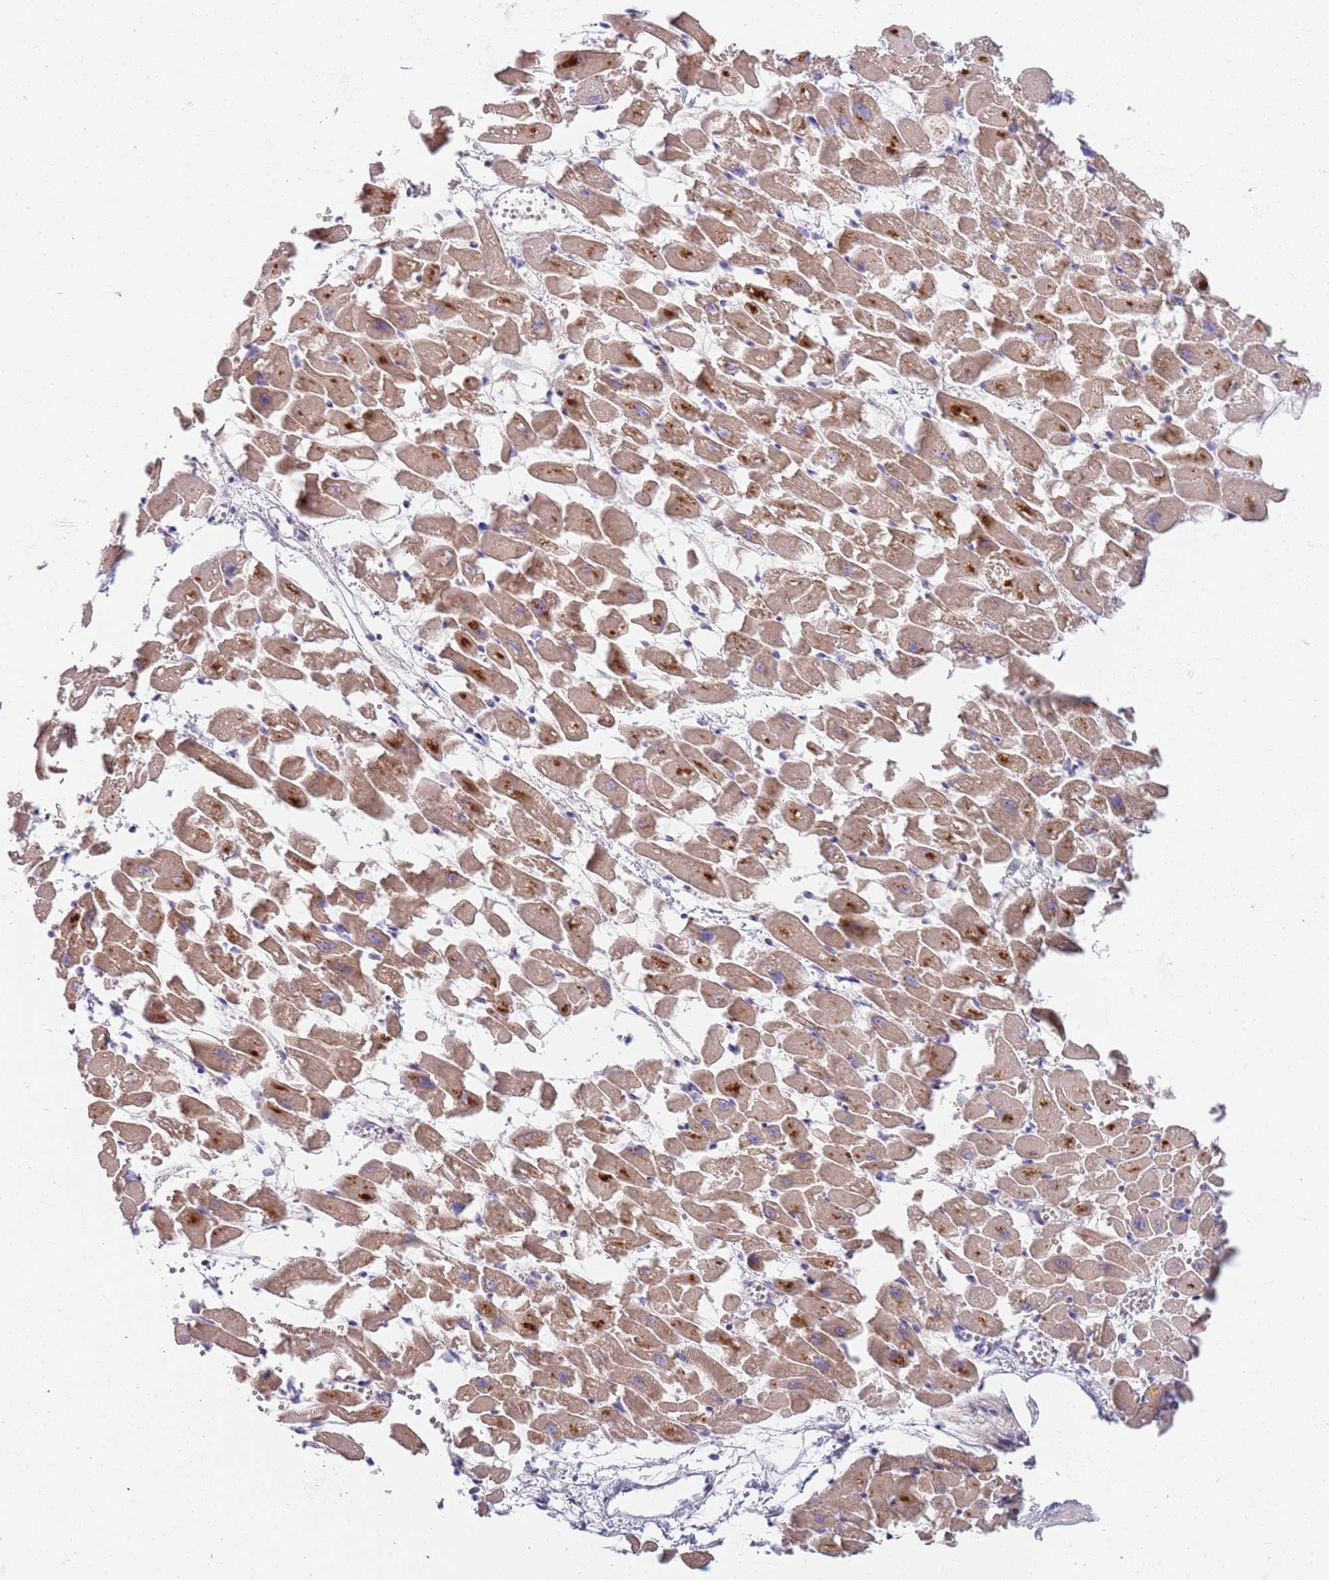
{"staining": {"intensity": "moderate", "quantity": ">75%", "location": "cytoplasmic/membranous"}, "tissue": "heart muscle", "cell_type": "Cardiomyocytes", "image_type": "normal", "snomed": [{"axis": "morphology", "description": "Normal tissue, NOS"}, {"axis": "topography", "description": "Heart"}], "caption": "Immunohistochemistry (IHC) histopathology image of benign human heart muscle stained for a protein (brown), which exhibits medium levels of moderate cytoplasmic/membranous expression in approximately >75% of cardiomyocytes.", "gene": "PLCL2", "patient": {"sex": "female", "age": 64}}